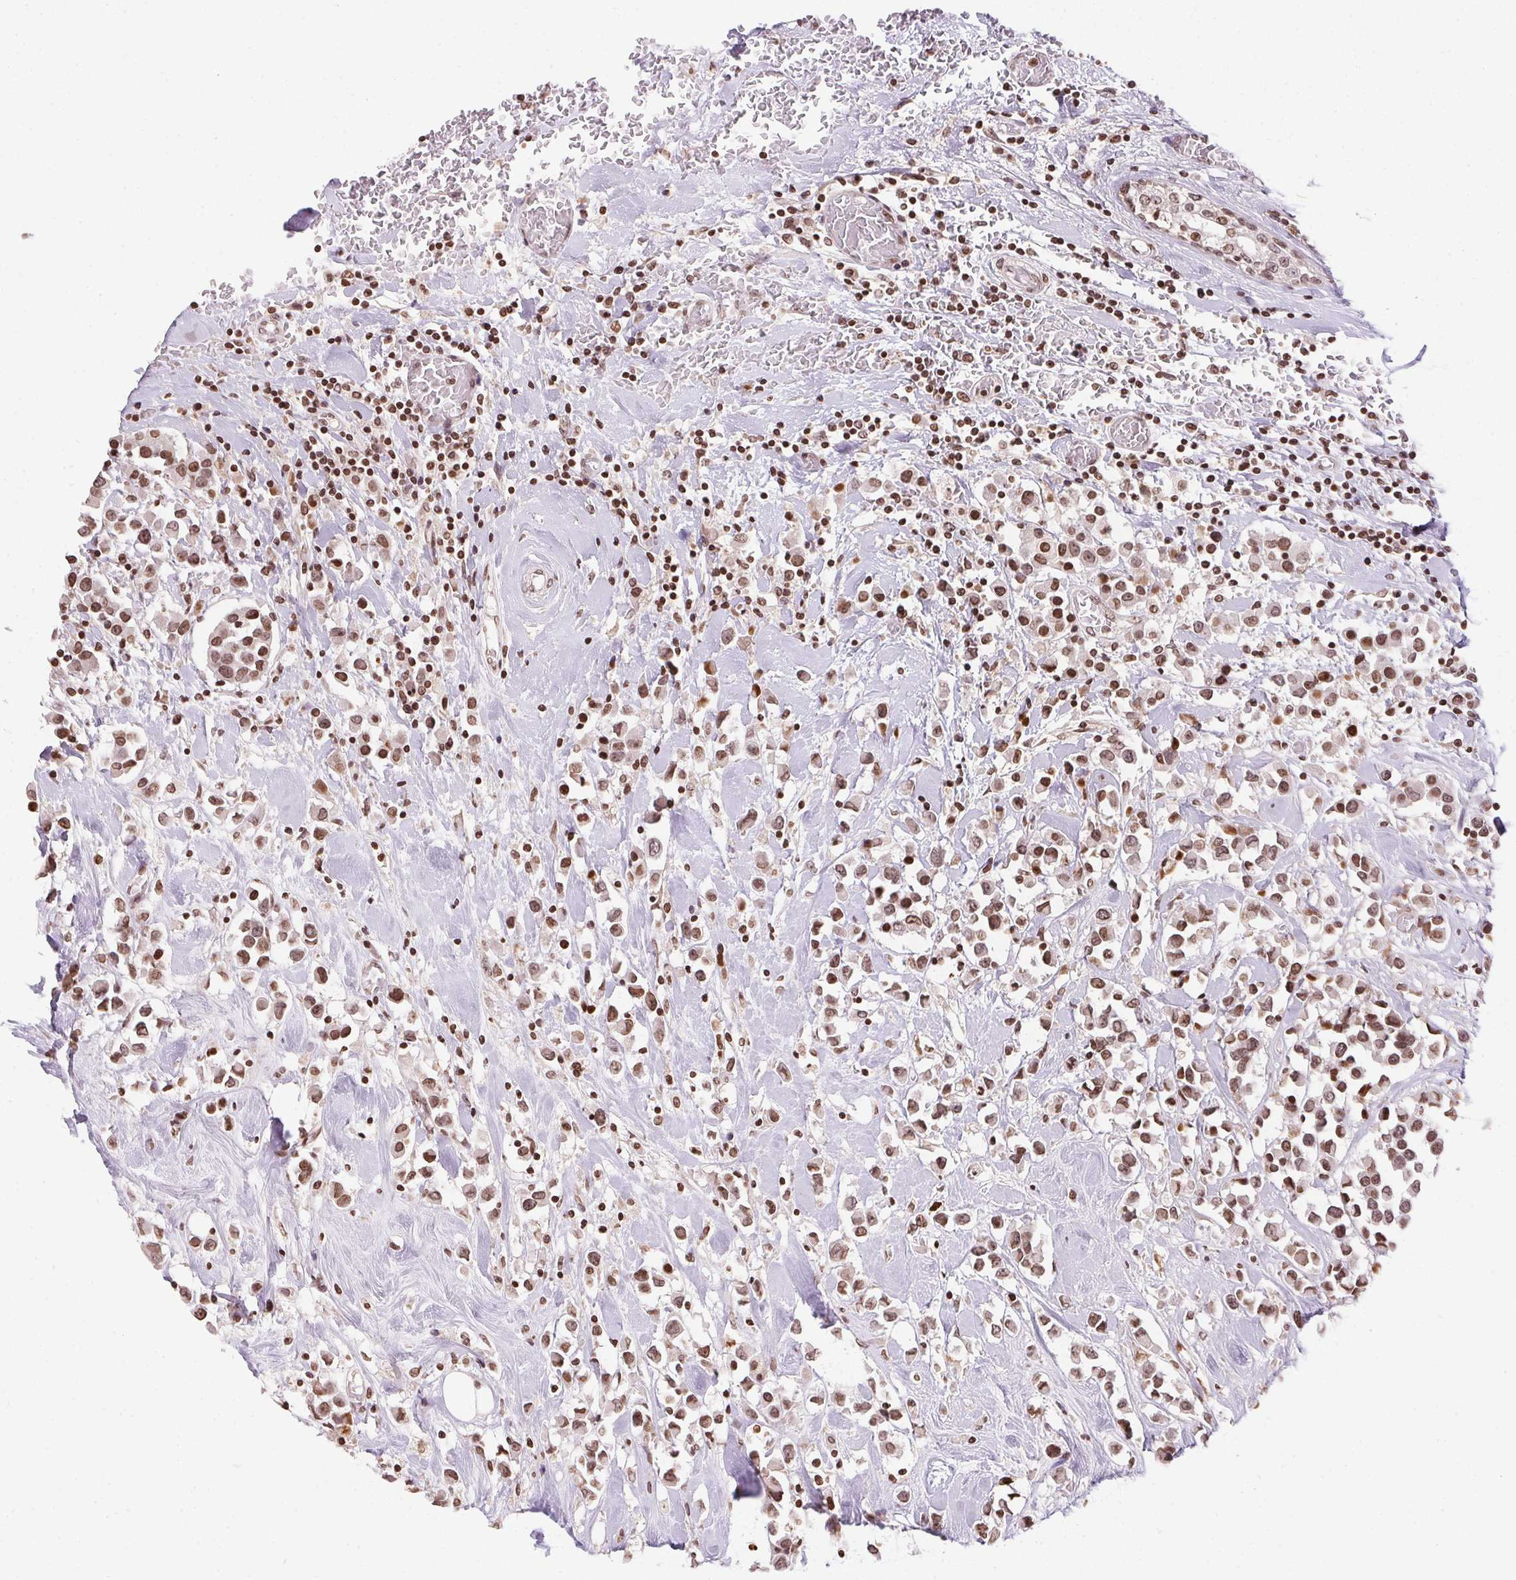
{"staining": {"intensity": "moderate", "quantity": "25%-75%", "location": "nuclear"}, "tissue": "breast cancer", "cell_type": "Tumor cells", "image_type": "cancer", "snomed": [{"axis": "morphology", "description": "Duct carcinoma"}, {"axis": "topography", "description": "Breast"}], "caption": "High-power microscopy captured an immunohistochemistry micrograph of intraductal carcinoma (breast), revealing moderate nuclear staining in about 25%-75% of tumor cells.", "gene": "RNF181", "patient": {"sex": "female", "age": 61}}